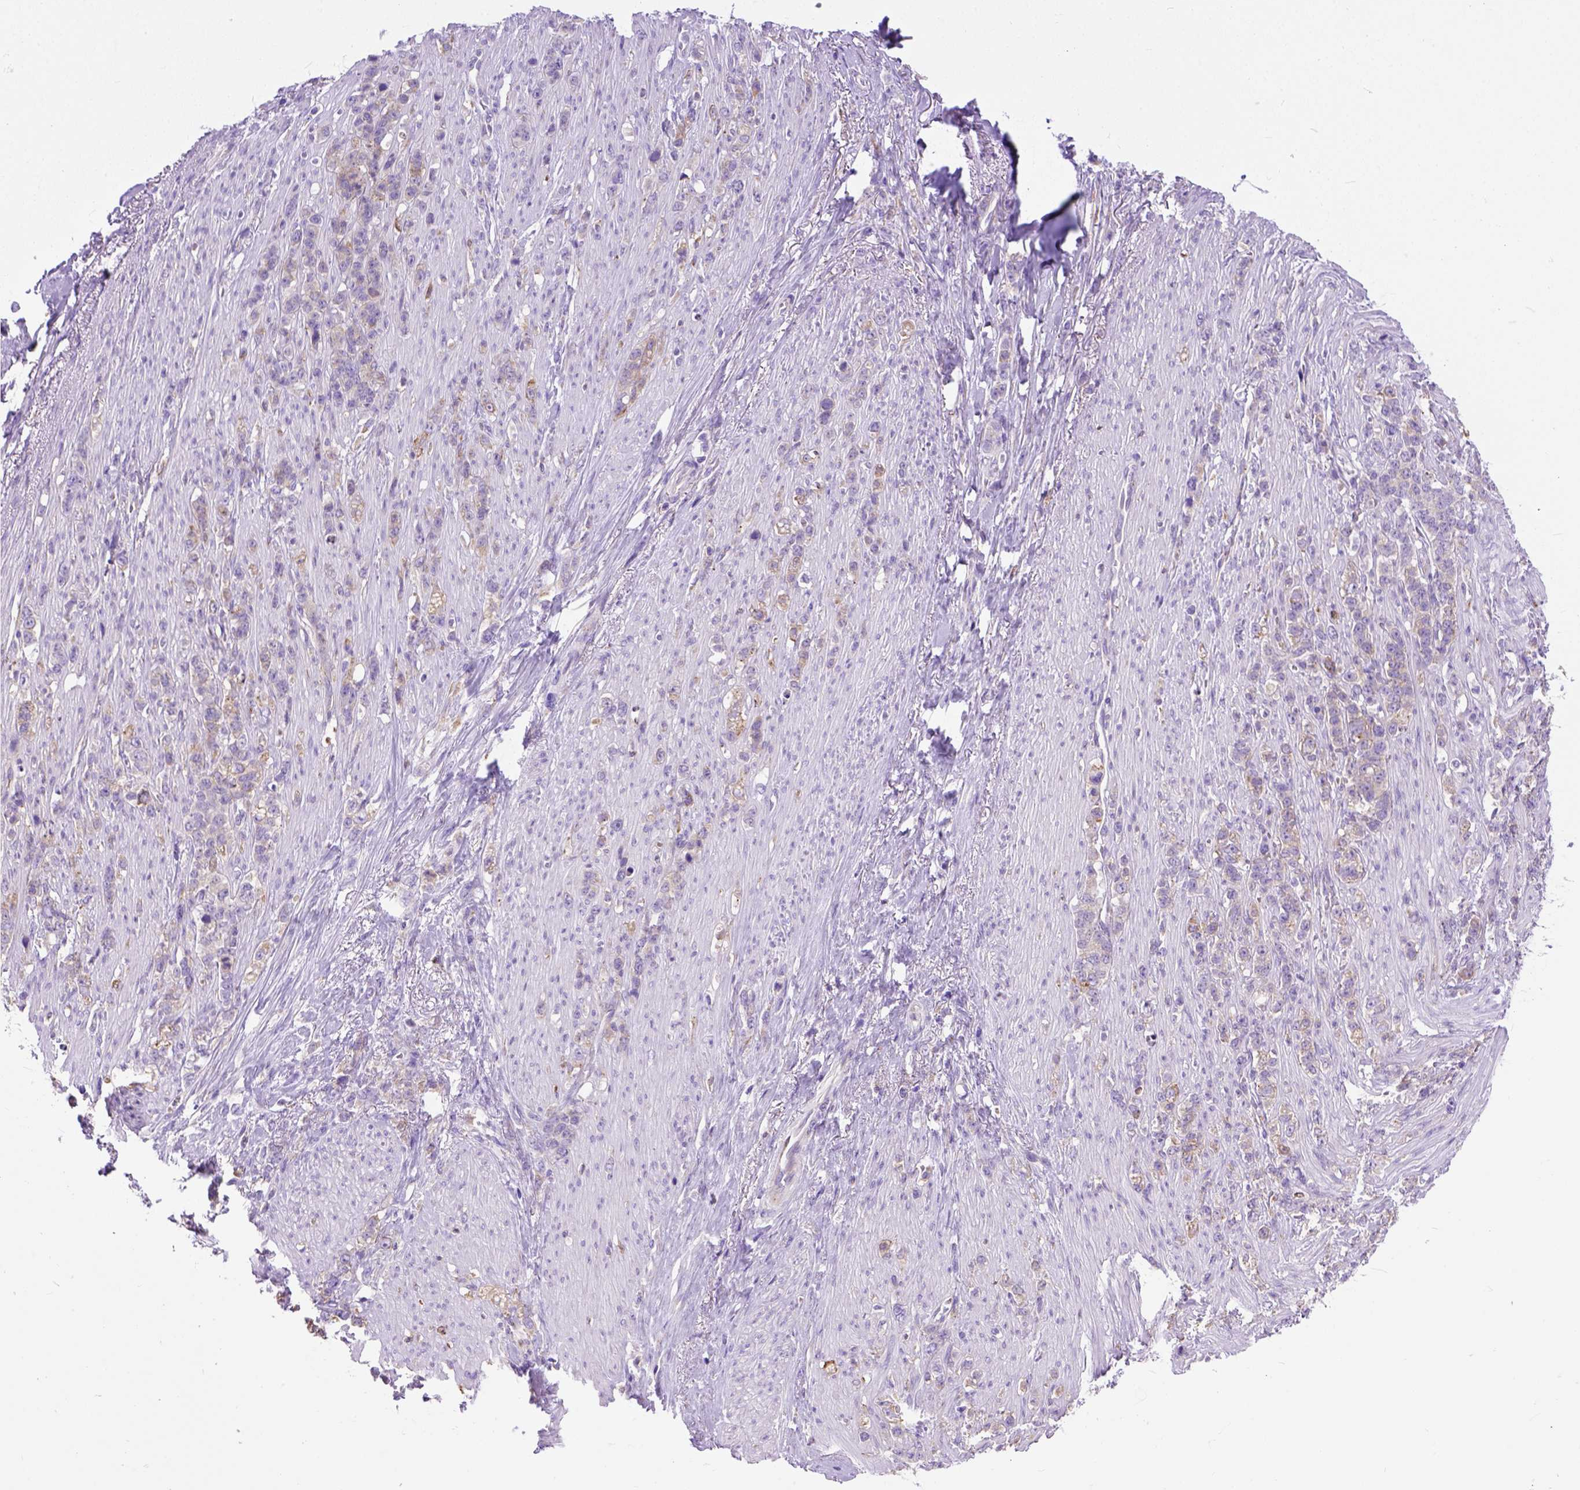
{"staining": {"intensity": "weak", "quantity": ">75%", "location": "cytoplasmic/membranous"}, "tissue": "stomach cancer", "cell_type": "Tumor cells", "image_type": "cancer", "snomed": [{"axis": "morphology", "description": "Adenocarcinoma, NOS"}, {"axis": "topography", "description": "Stomach, lower"}], "caption": "Immunohistochemistry (IHC) of adenocarcinoma (stomach) shows low levels of weak cytoplasmic/membranous expression in about >75% of tumor cells.", "gene": "PLK4", "patient": {"sex": "male", "age": 88}}